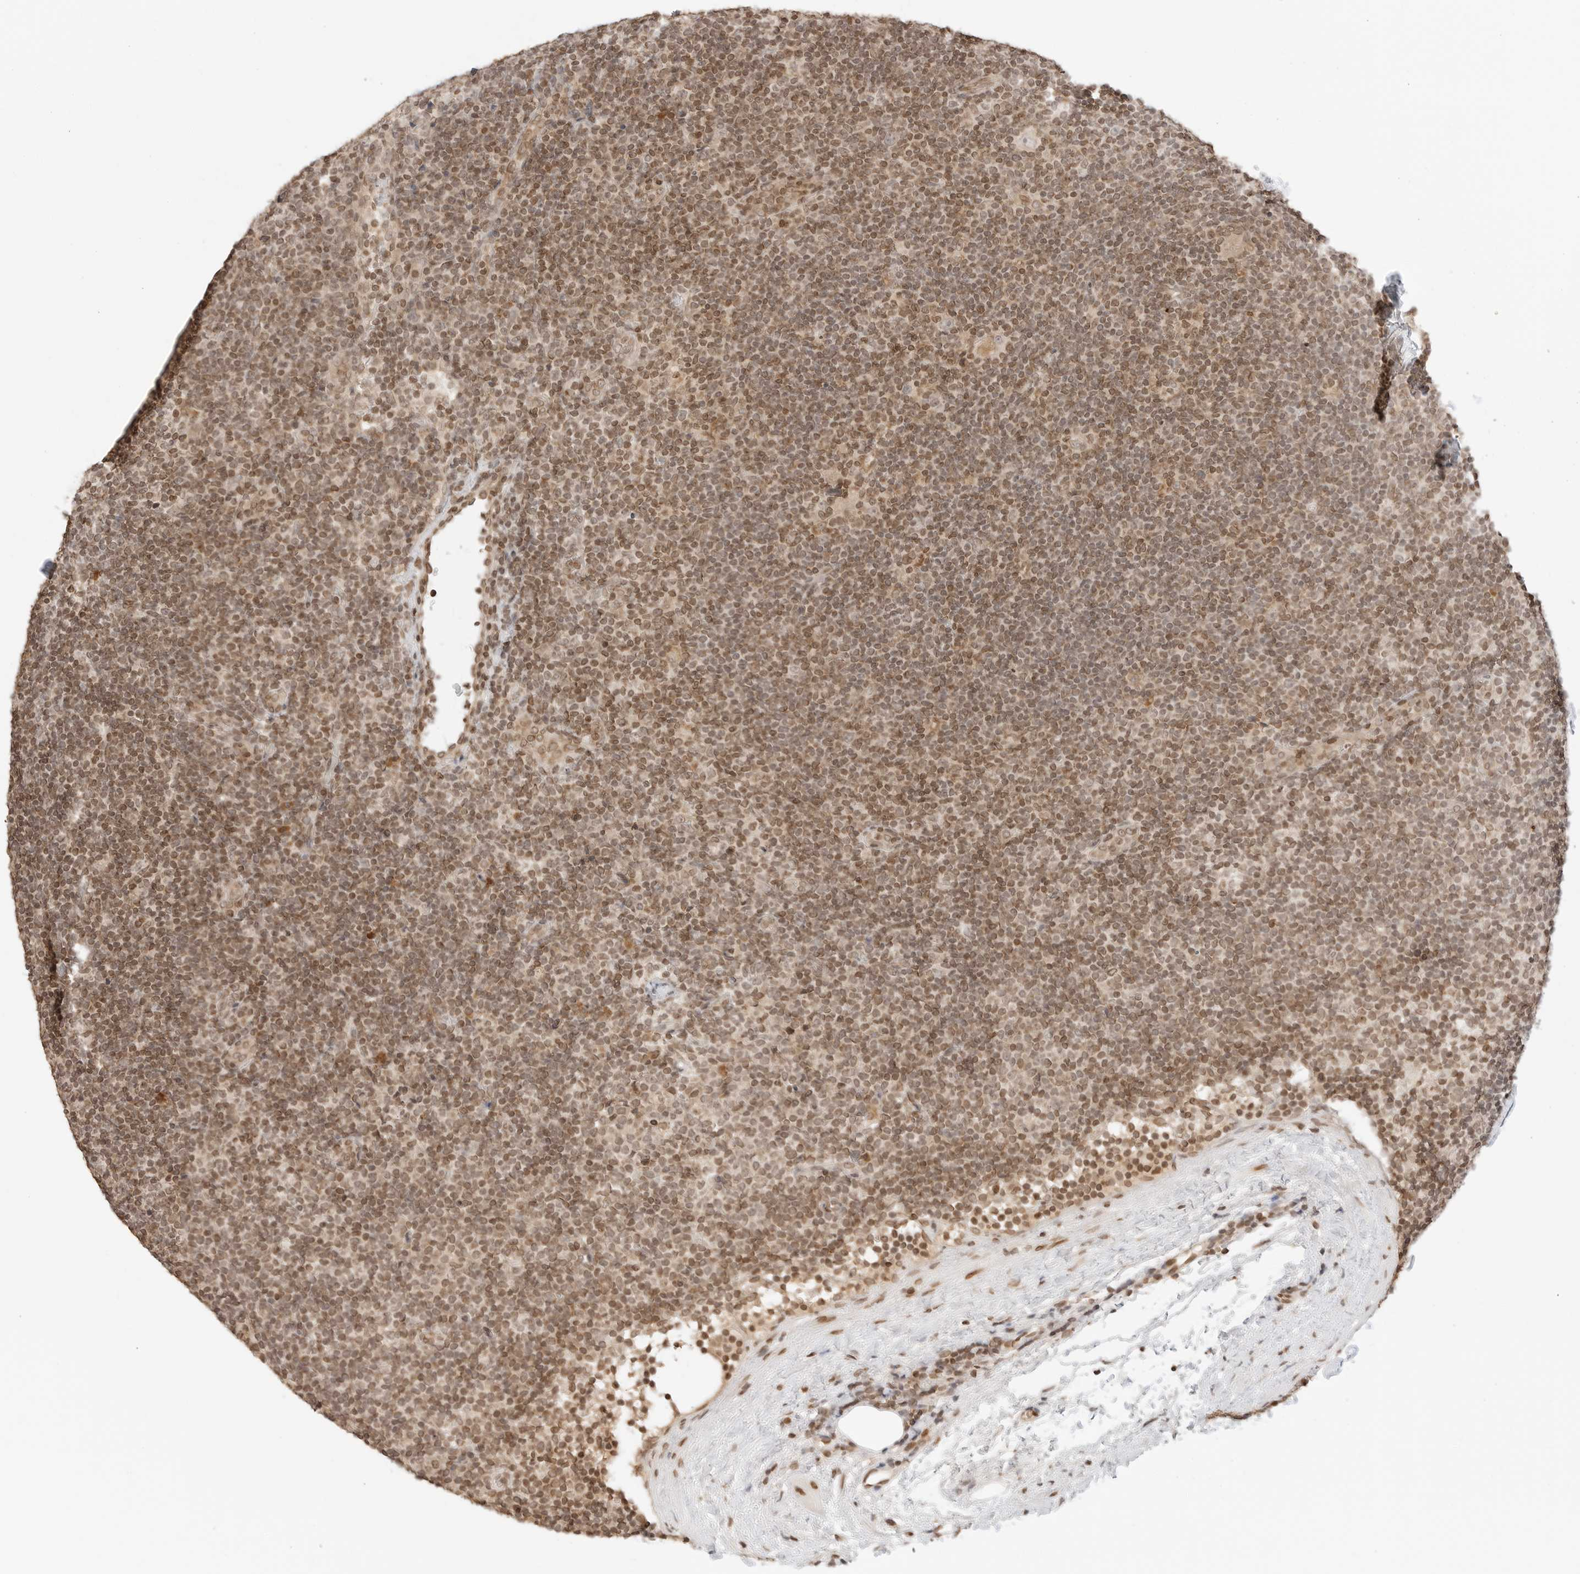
{"staining": {"intensity": "weak", "quantity": "25%-75%", "location": "cytoplasmic/membranous"}, "tissue": "lymphoma", "cell_type": "Tumor cells", "image_type": "cancer", "snomed": [{"axis": "morphology", "description": "Hodgkin's disease, NOS"}, {"axis": "topography", "description": "Lymph node"}], "caption": "This photomicrograph shows IHC staining of lymphoma, with low weak cytoplasmic/membranous positivity in approximately 25%-75% of tumor cells.", "gene": "POLH", "patient": {"sex": "female", "age": 57}}